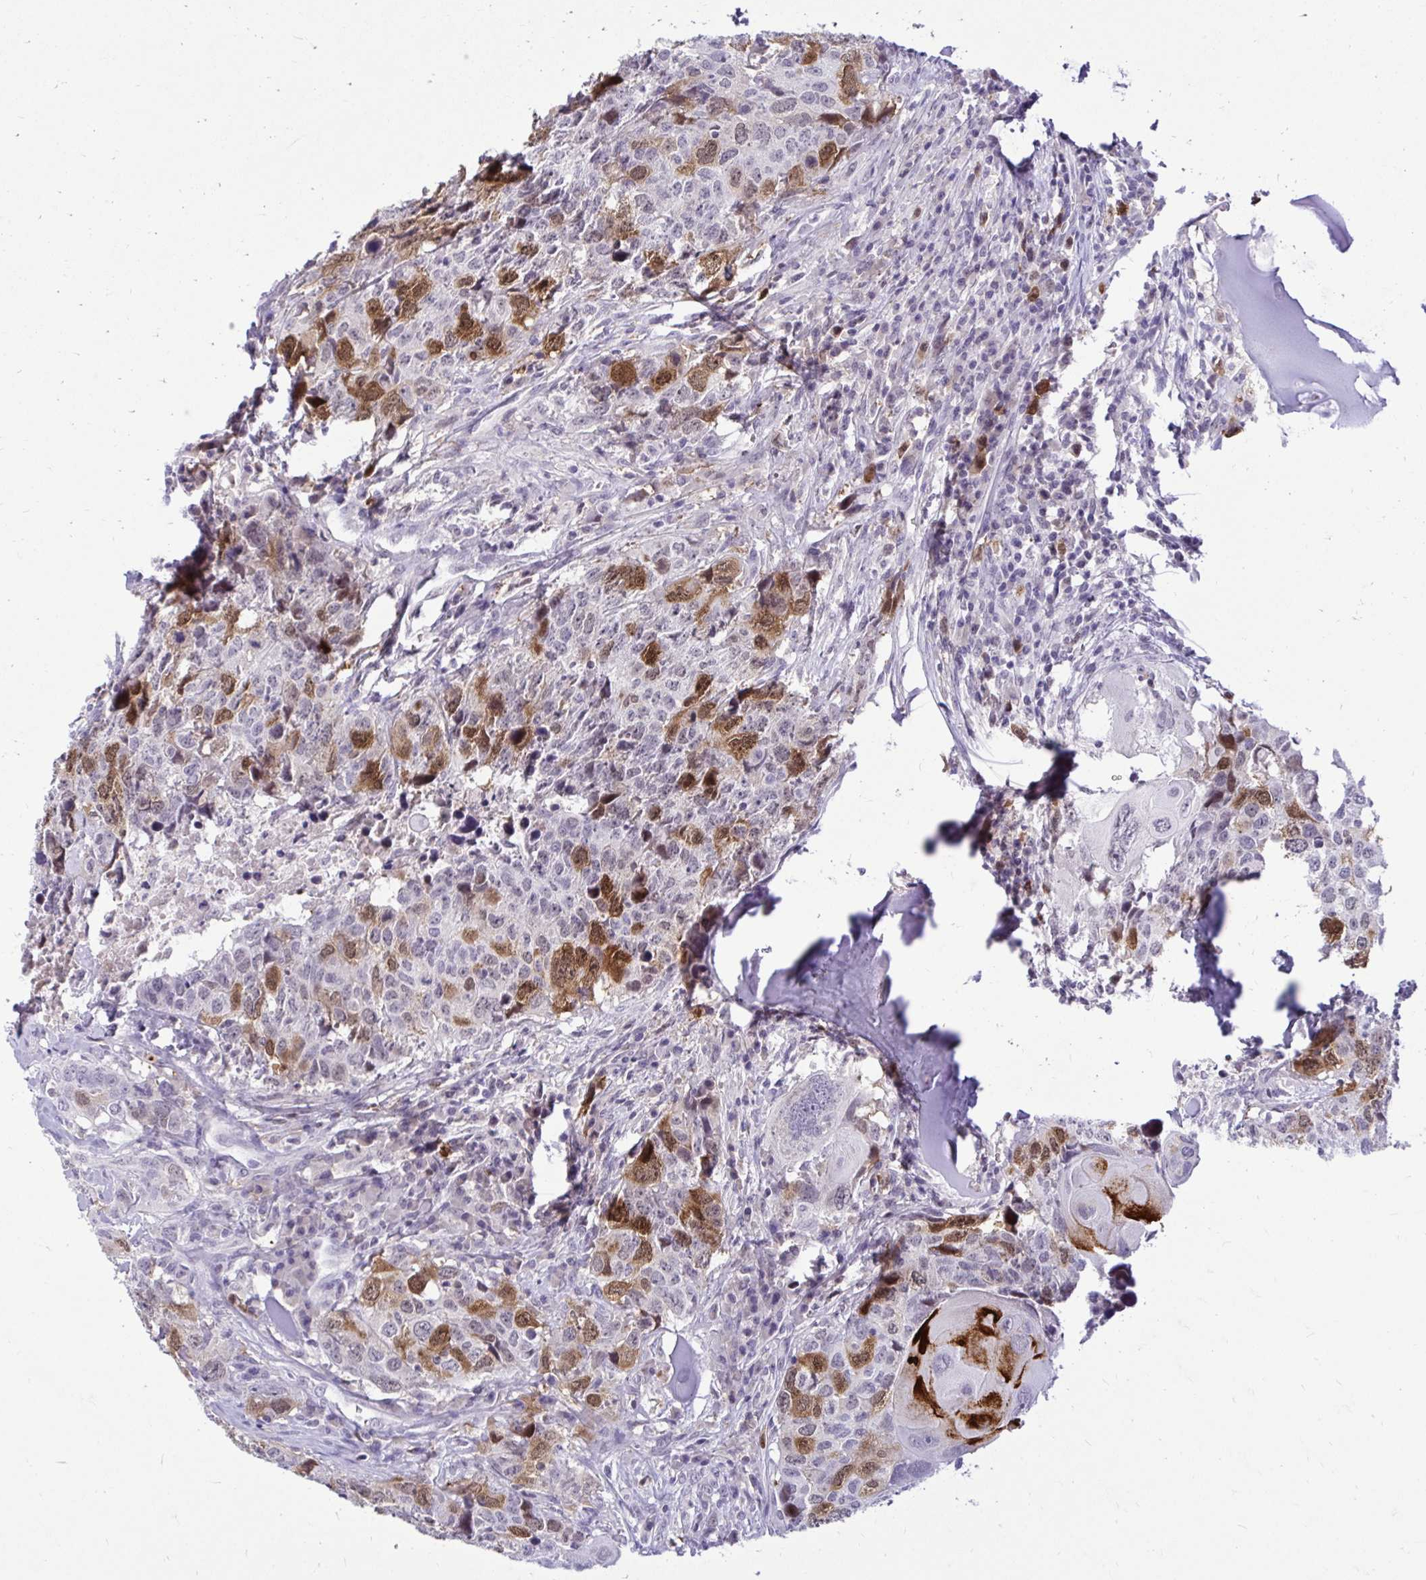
{"staining": {"intensity": "moderate", "quantity": "25%-75%", "location": "cytoplasmic/membranous,nuclear"}, "tissue": "head and neck cancer", "cell_type": "Tumor cells", "image_type": "cancer", "snomed": [{"axis": "morphology", "description": "Normal tissue, NOS"}, {"axis": "morphology", "description": "Squamous cell carcinoma, NOS"}, {"axis": "topography", "description": "Skeletal muscle"}, {"axis": "topography", "description": "Vascular tissue"}, {"axis": "topography", "description": "Peripheral nerve tissue"}, {"axis": "topography", "description": "Head-Neck"}], "caption": "The photomicrograph demonstrates staining of head and neck squamous cell carcinoma, revealing moderate cytoplasmic/membranous and nuclear protein expression (brown color) within tumor cells.", "gene": "CDC20", "patient": {"sex": "male", "age": 66}}